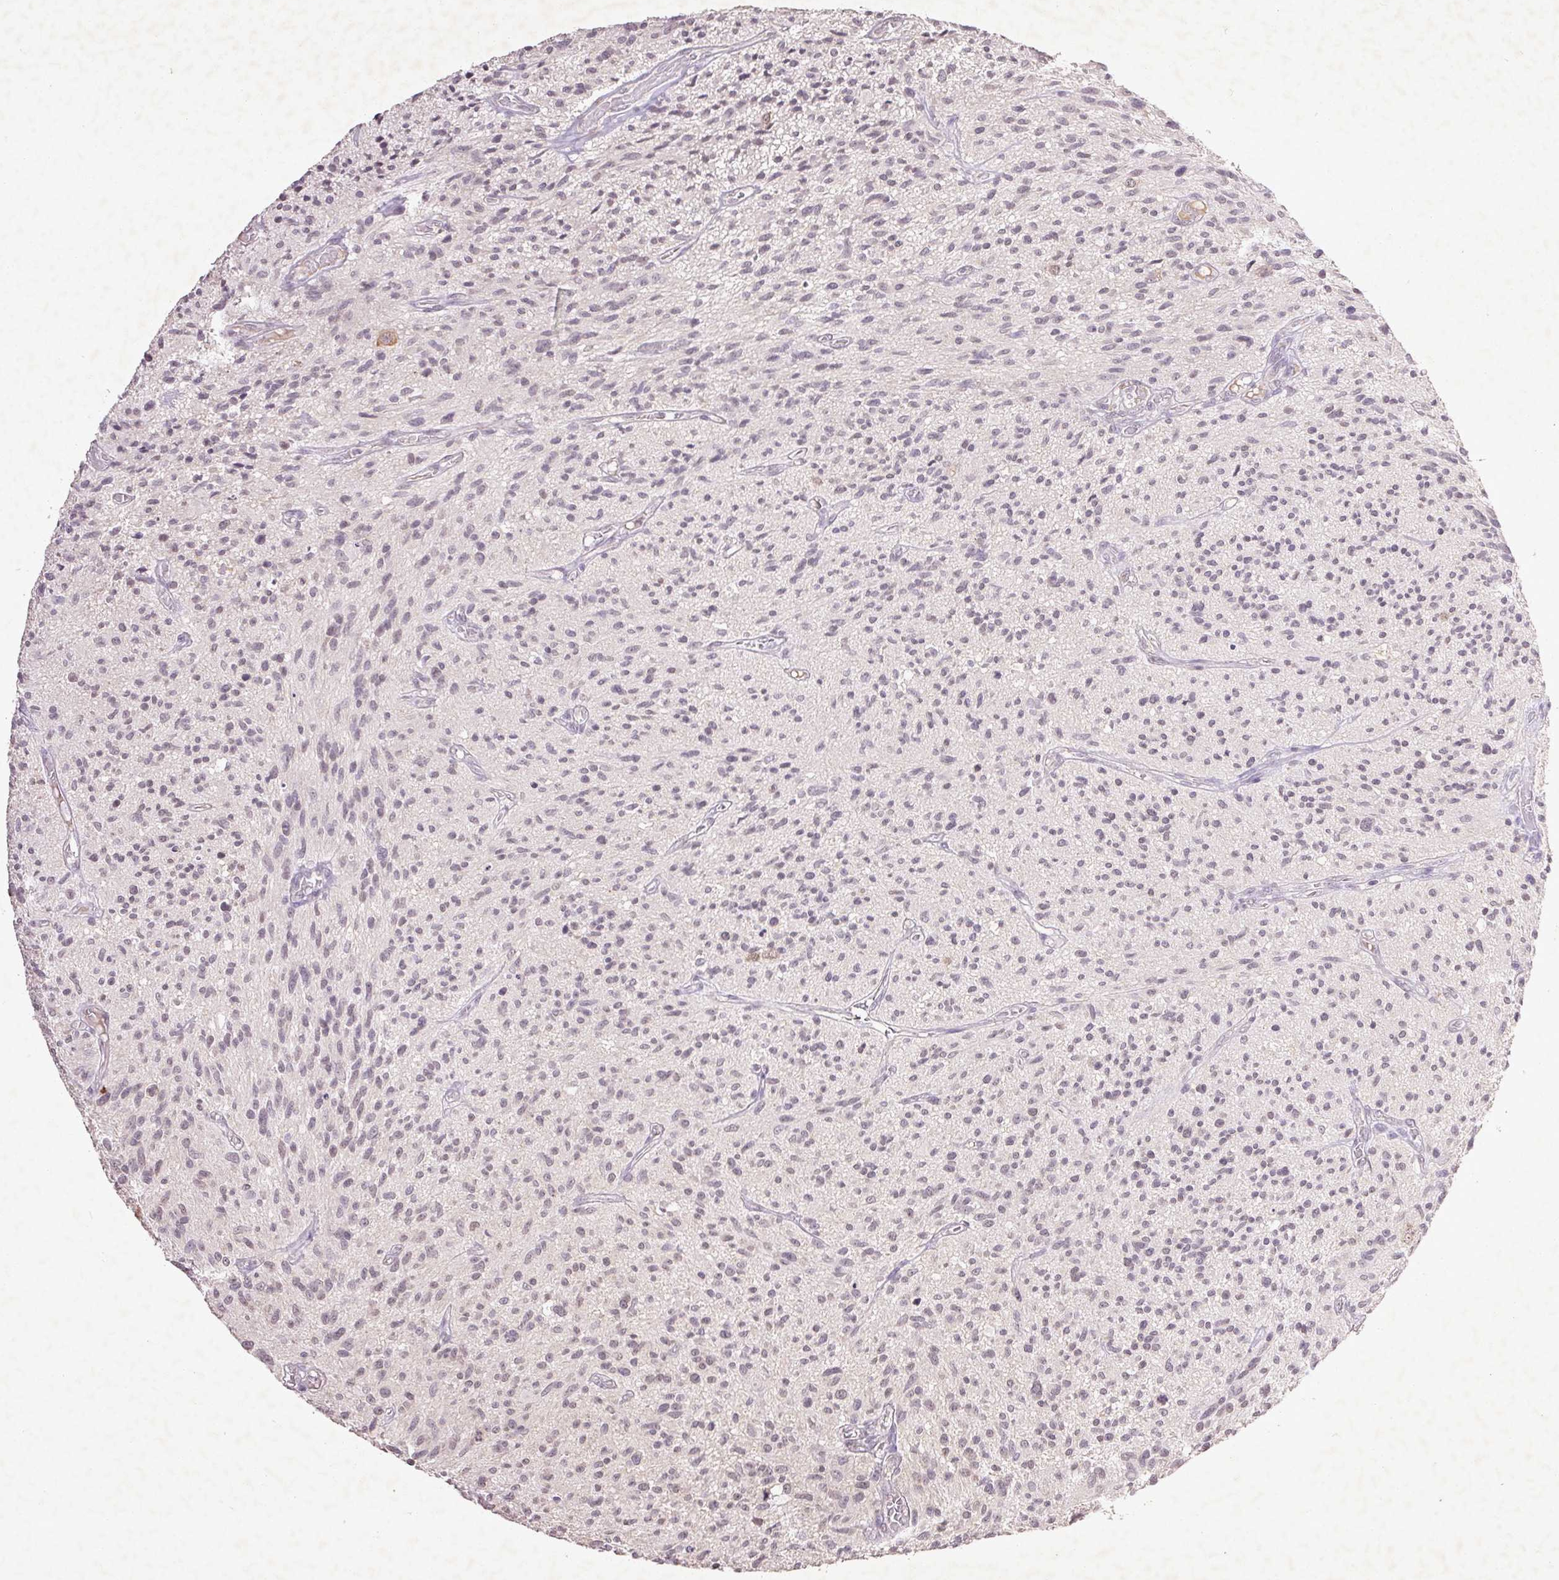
{"staining": {"intensity": "negative", "quantity": "none", "location": "none"}, "tissue": "glioma", "cell_type": "Tumor cells", "image_type": "cancer", "snomed": [{"axis": "morphology", "description": "Glioma, malignant, High grade"}, {"axis": "topography", "description": "Brain"}], "caption": "The micrograph demonstrates no significant positivity in tumor cells of glioma. (Immunohistochemistry (ihc), brightfield microscopy, high magnification).", "gene": "FAM168B", "patient": {"sex": "male", "age": 75}}